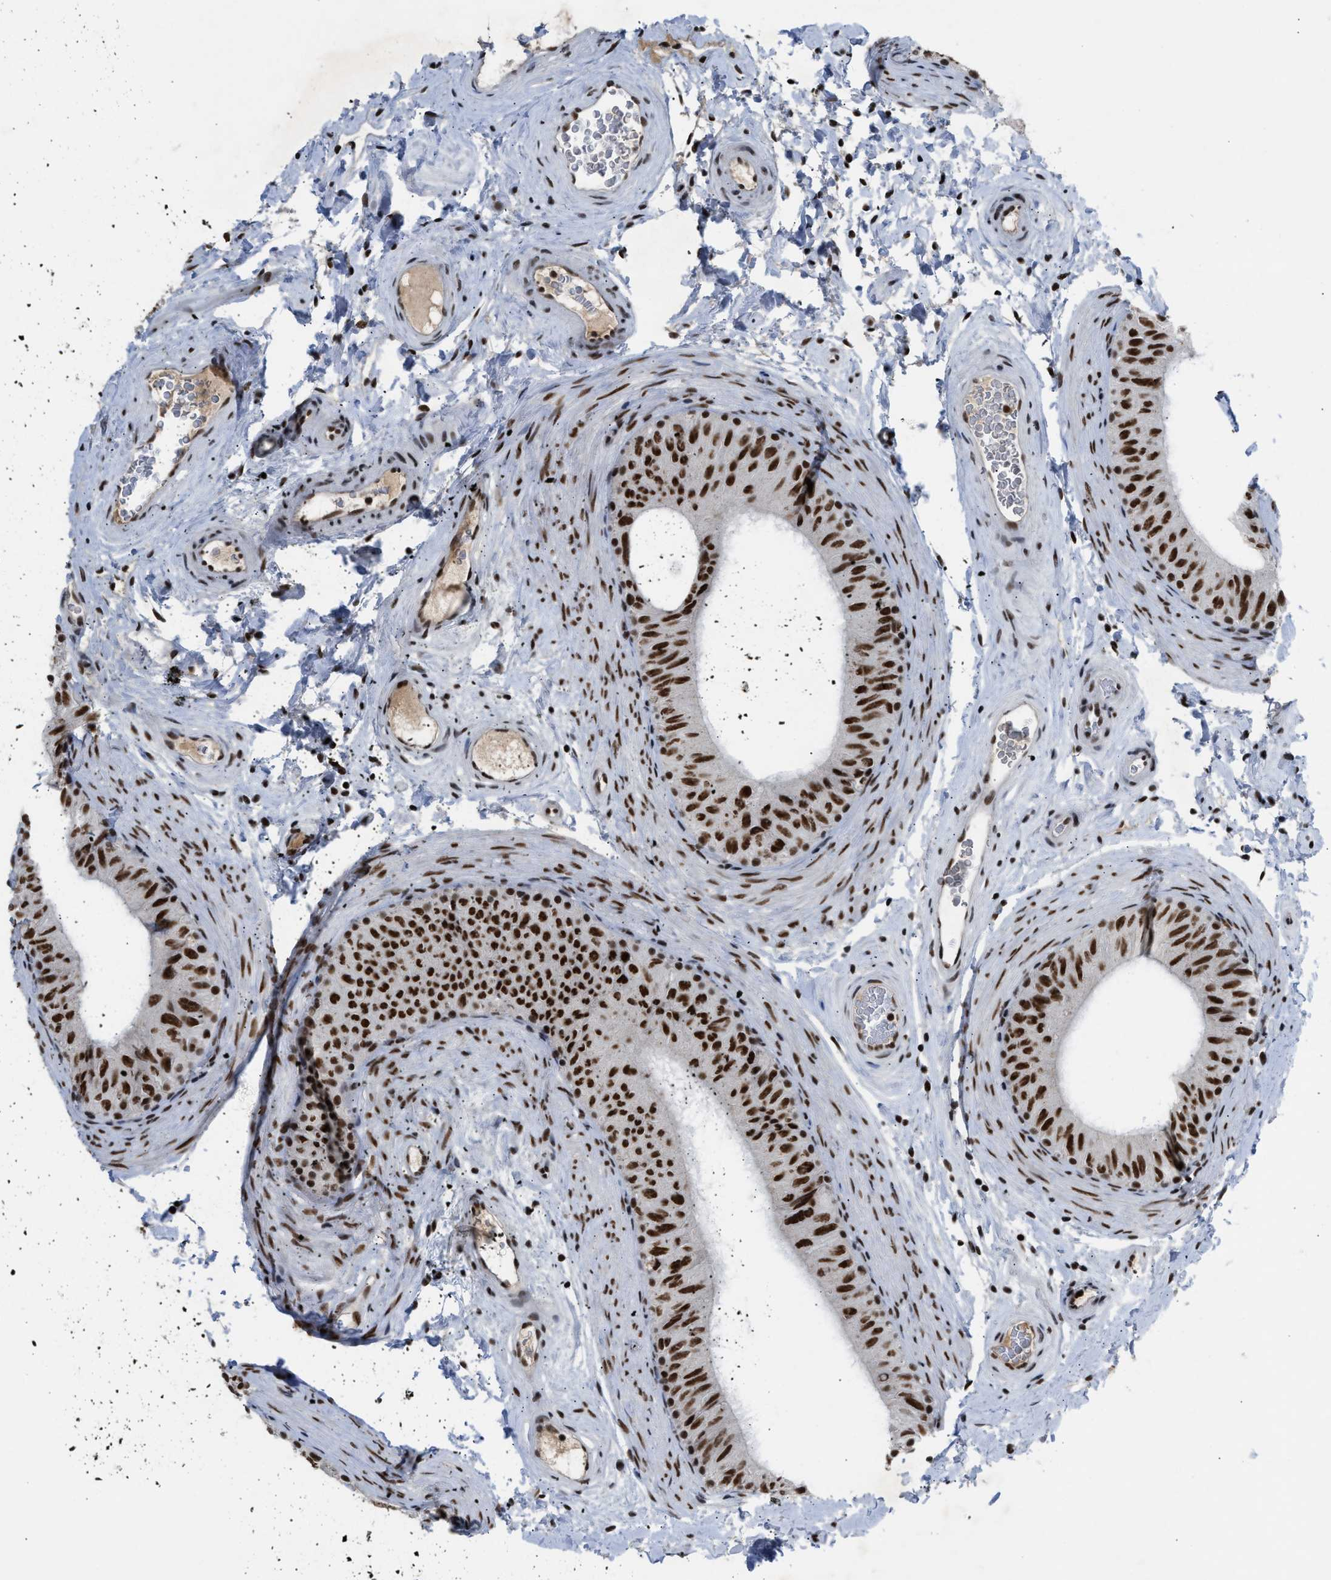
{"staining": {"intensity": "strong", "quantity": ">75%", "location": "nuclear"}, "tissue": "epididymis", "cell_type": "Glandular cells", "image_type": "normal", "snomed": [{"axis": "morphology", "description": "Normal tissue, NOS"}, {"axis": "topography", "description": "Epididymis"}], "caption": "Epididymis stained for a protein (brown) reveals strong nuclear positive positivity in about >75% of glandular cells.", "gene": "SCAF4", "patient": {"sex": "male", "age": 34}}